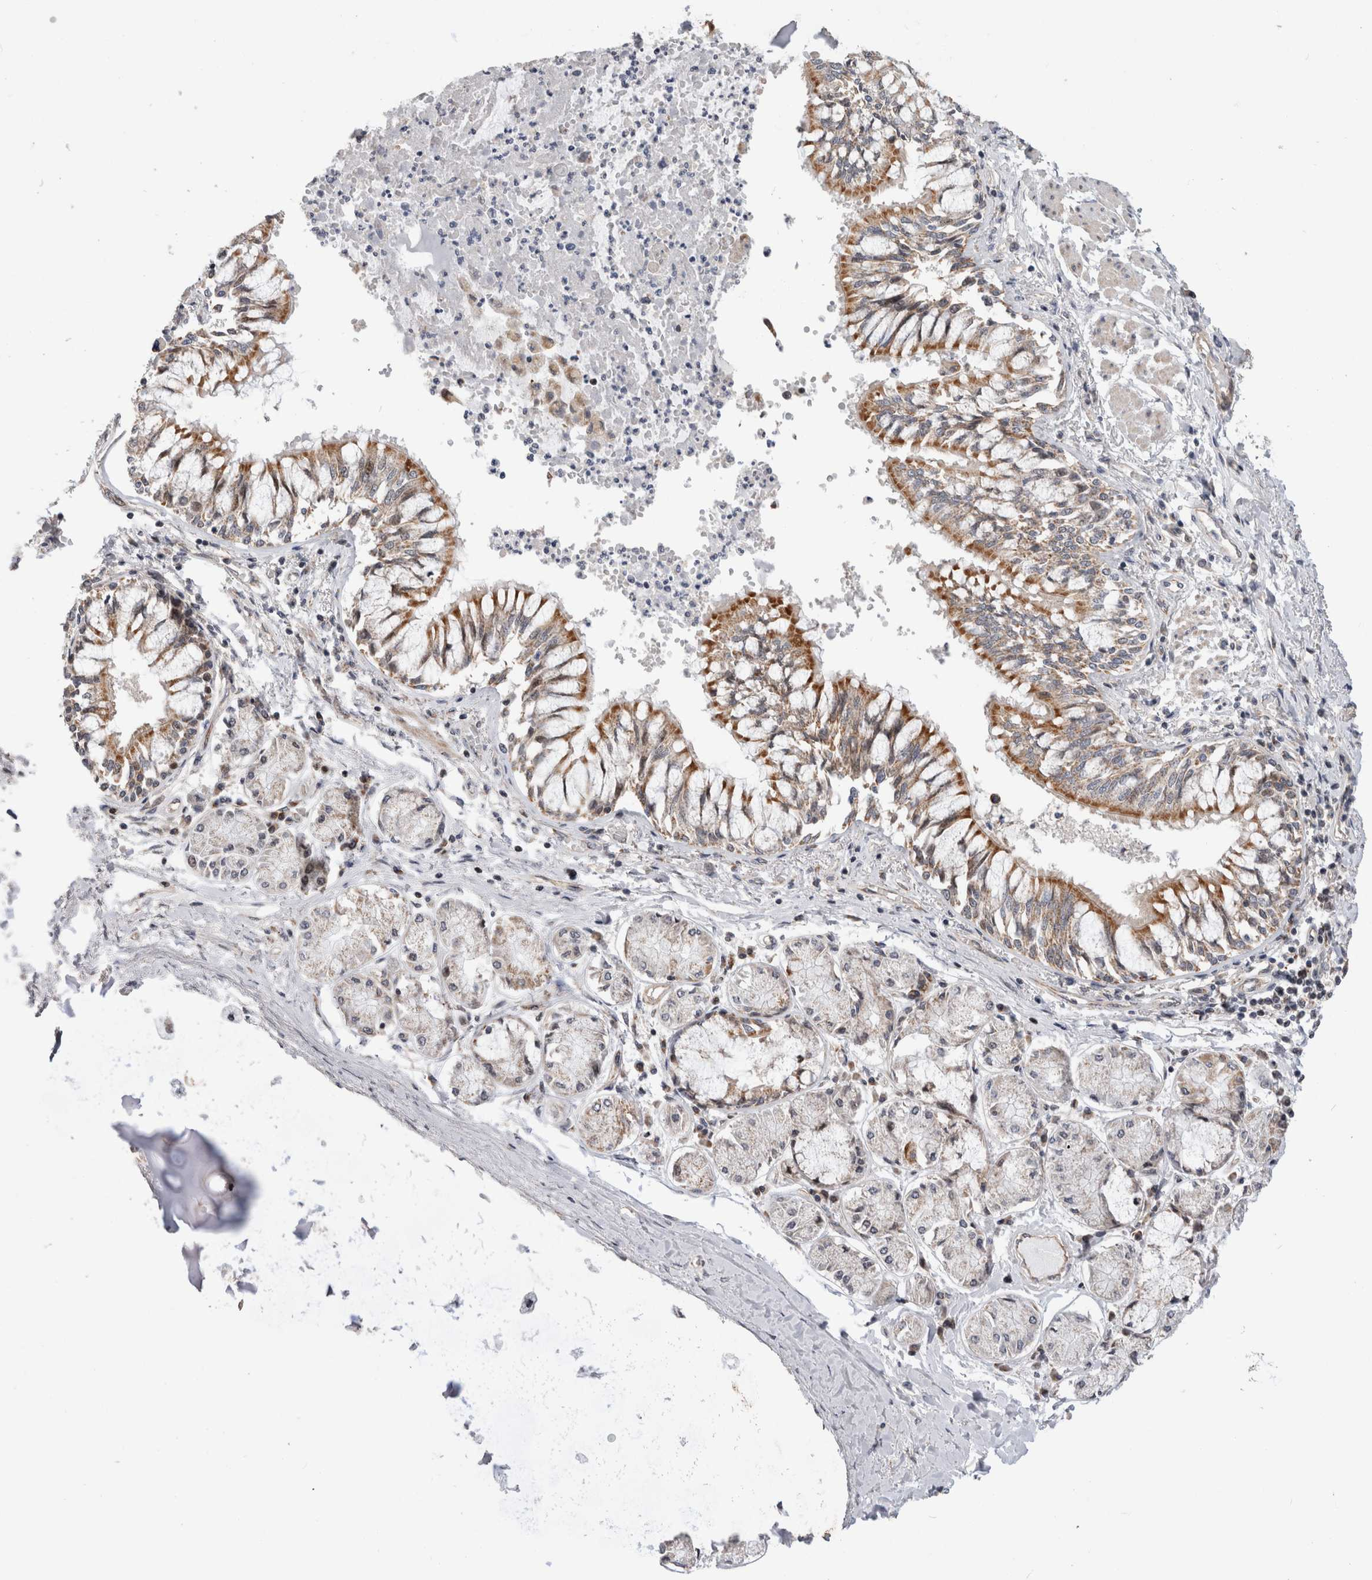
{"staining": {"intensity": "moderate", "quantity": ">75%", "location": "cytoplasmic/membranous"}, "tissue": "bronchus", "cell_type": "Respiratory epithelial cells", "image_type": "normal", "snomed": [{"axis": "morphology", "description": "Normal tissue, NOS"}, {"axis": "topography", "description": "Cartilage tissue"}, {"axis": "topography", "description": "Bronchus"}, {"axis": "topography", "description": "Lung"}], "caption": "Protein staining of unremarkable bronchus displays moderate cytoplasmic/membranous expression in approximately >75% of respiratory epithelial cells. The staining is performed using DAB brown chromogen to label protein expression. The nuclei are counter-stained blue using hematoxylin.", "gene": "MRPL37", "patient": {"sex": "female", "age": 49}}